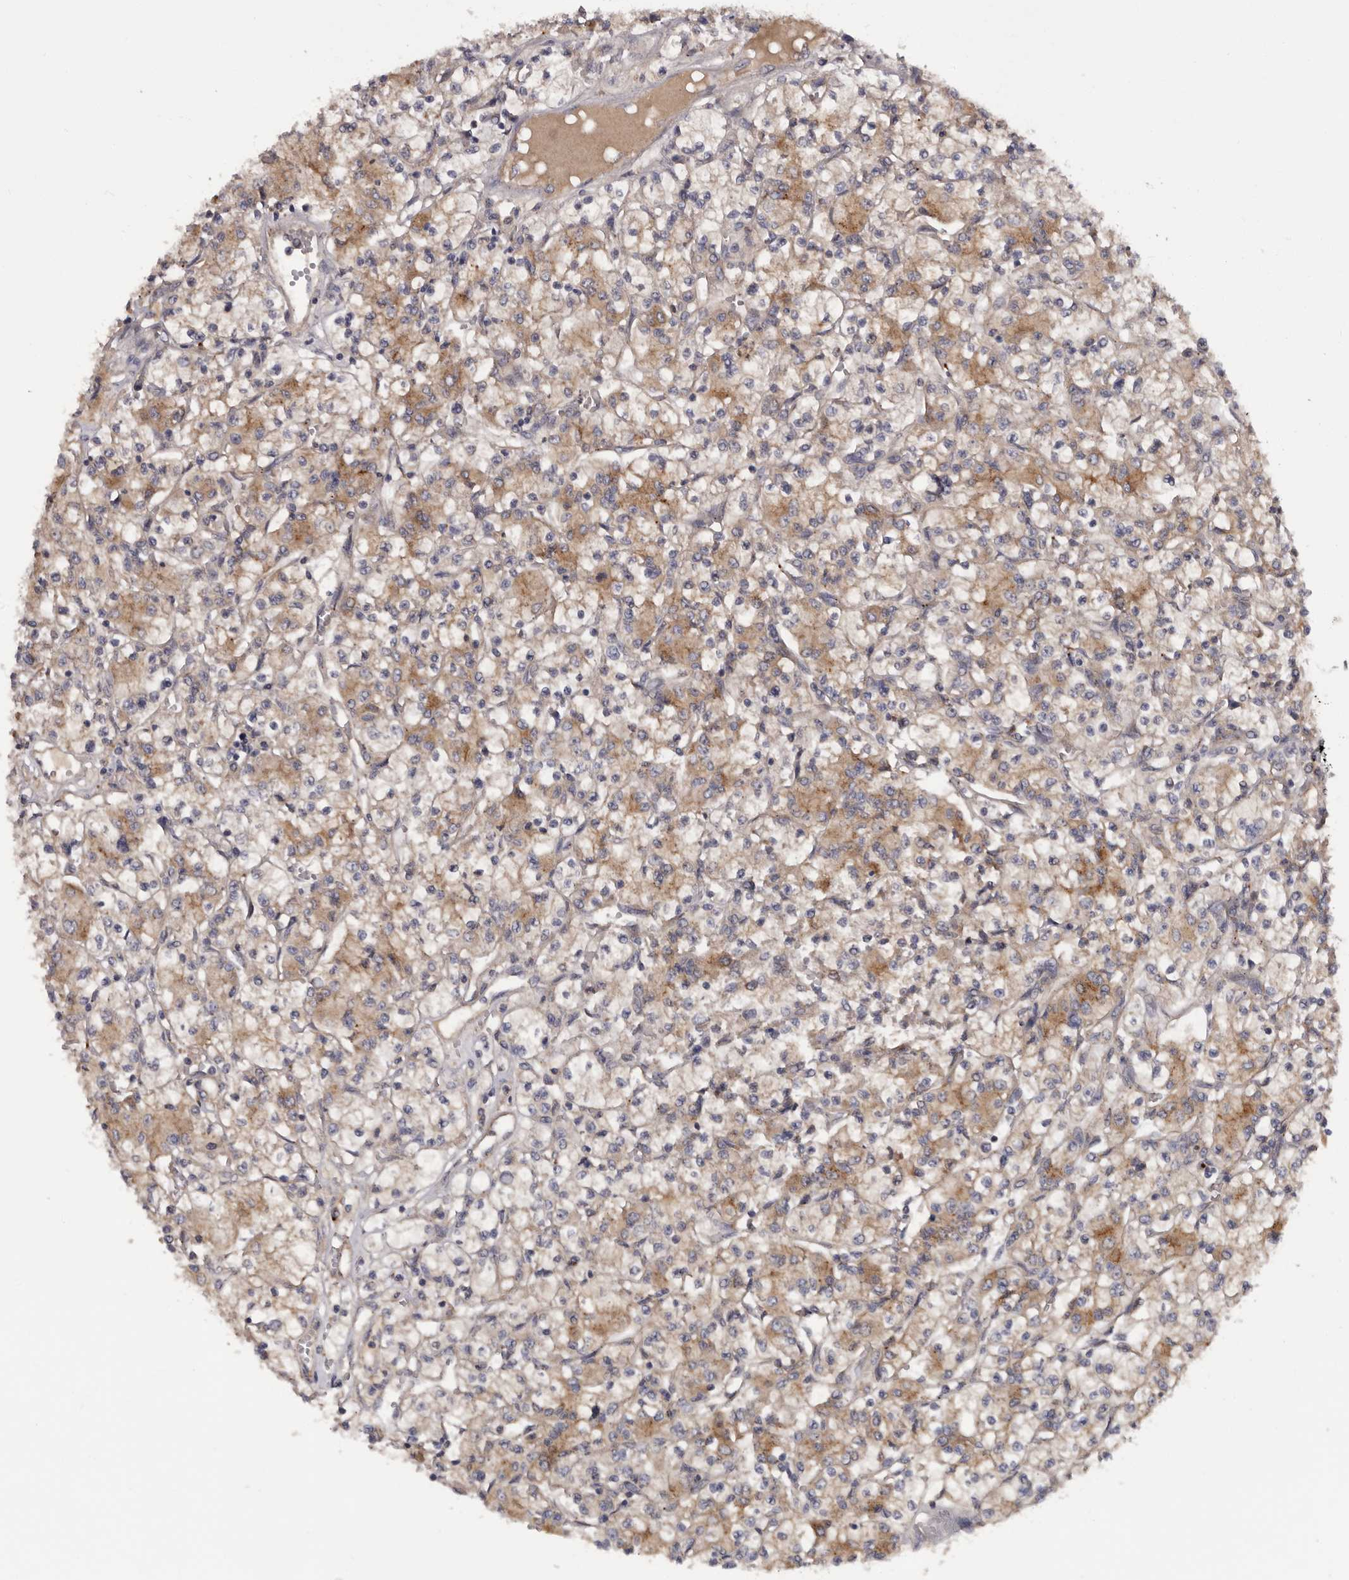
{"staining": {"intensity": "moderate", "quantity": ">75%", "location": "cytoplasmic/membranous"}, "tissue": "renal cancer", "cell_type": "Tumor cells", "image_type": "cancer", "snomed": [{"axis": "morphology", "description": "Adenocarcinoma, NOS"}, {"axis": "topography", "description": "Kidney"}], "caption": "Brown immunohistochemical staining in renal cancer (adenocarcinoma) shows moderate cytoplasmic/membranous expression in approximately >75% of tumor cells.", "gene": "INKA2", "patient": {"sex": "female", "age": 59}}